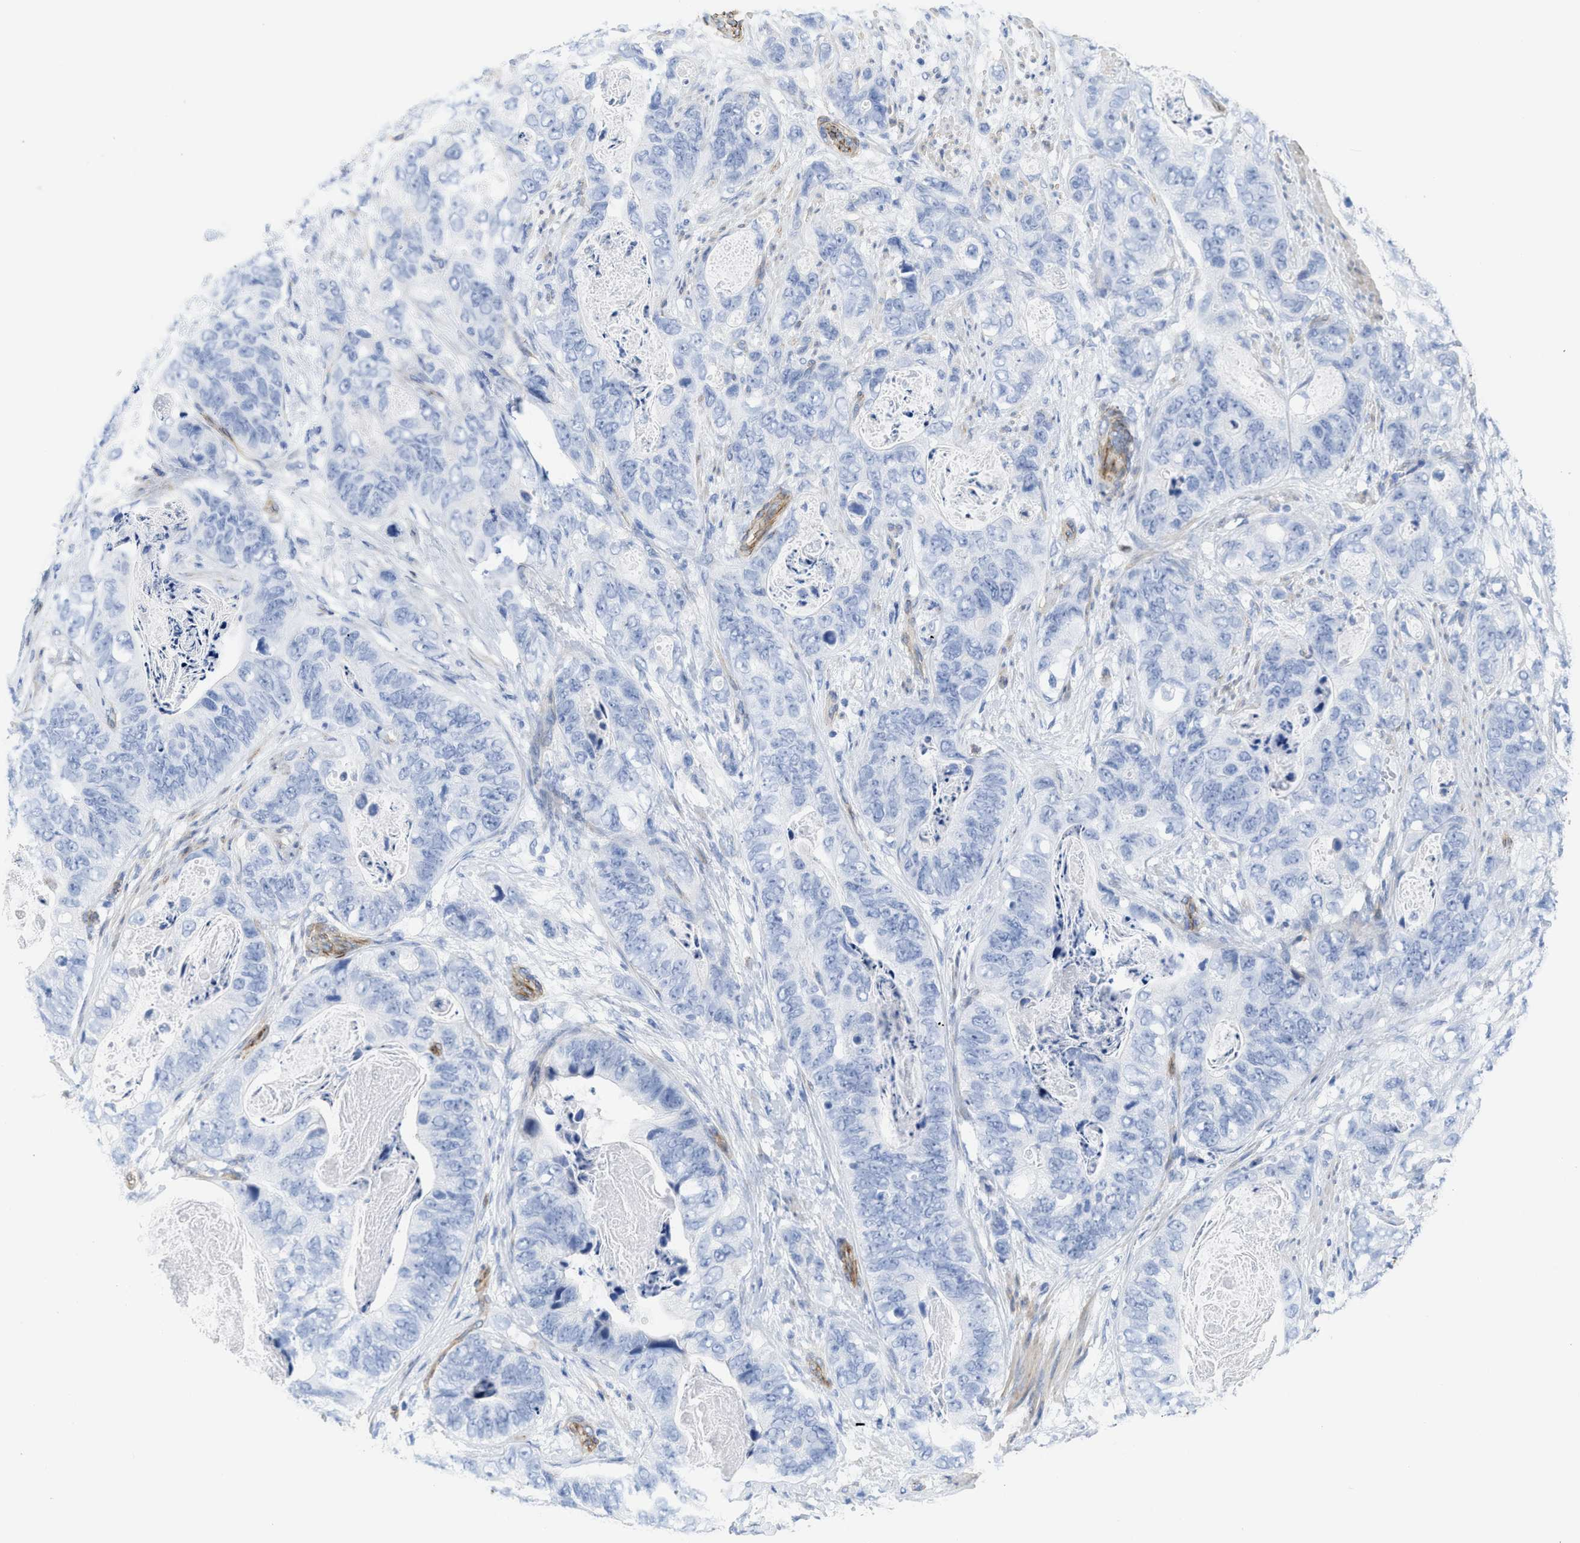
{"staining": {"intensity": "negative", "quantity": "none", "location": "none"}, "tissue": "stomach cancer", "cell_type": "Tumor cells", "image_type": "cancer", "snomed": [{"axis": "morphology", "description": "Adenocarcinoma, NOS"}, {"axis": "topography", "description": "Stomach"}], "caption": "This is an immunohistochemistry image of adenocarcinoma (stomach). There is no expression in tumor cells.", "gene": "TUB", "patient": {"sex": "female", "age": 89}}